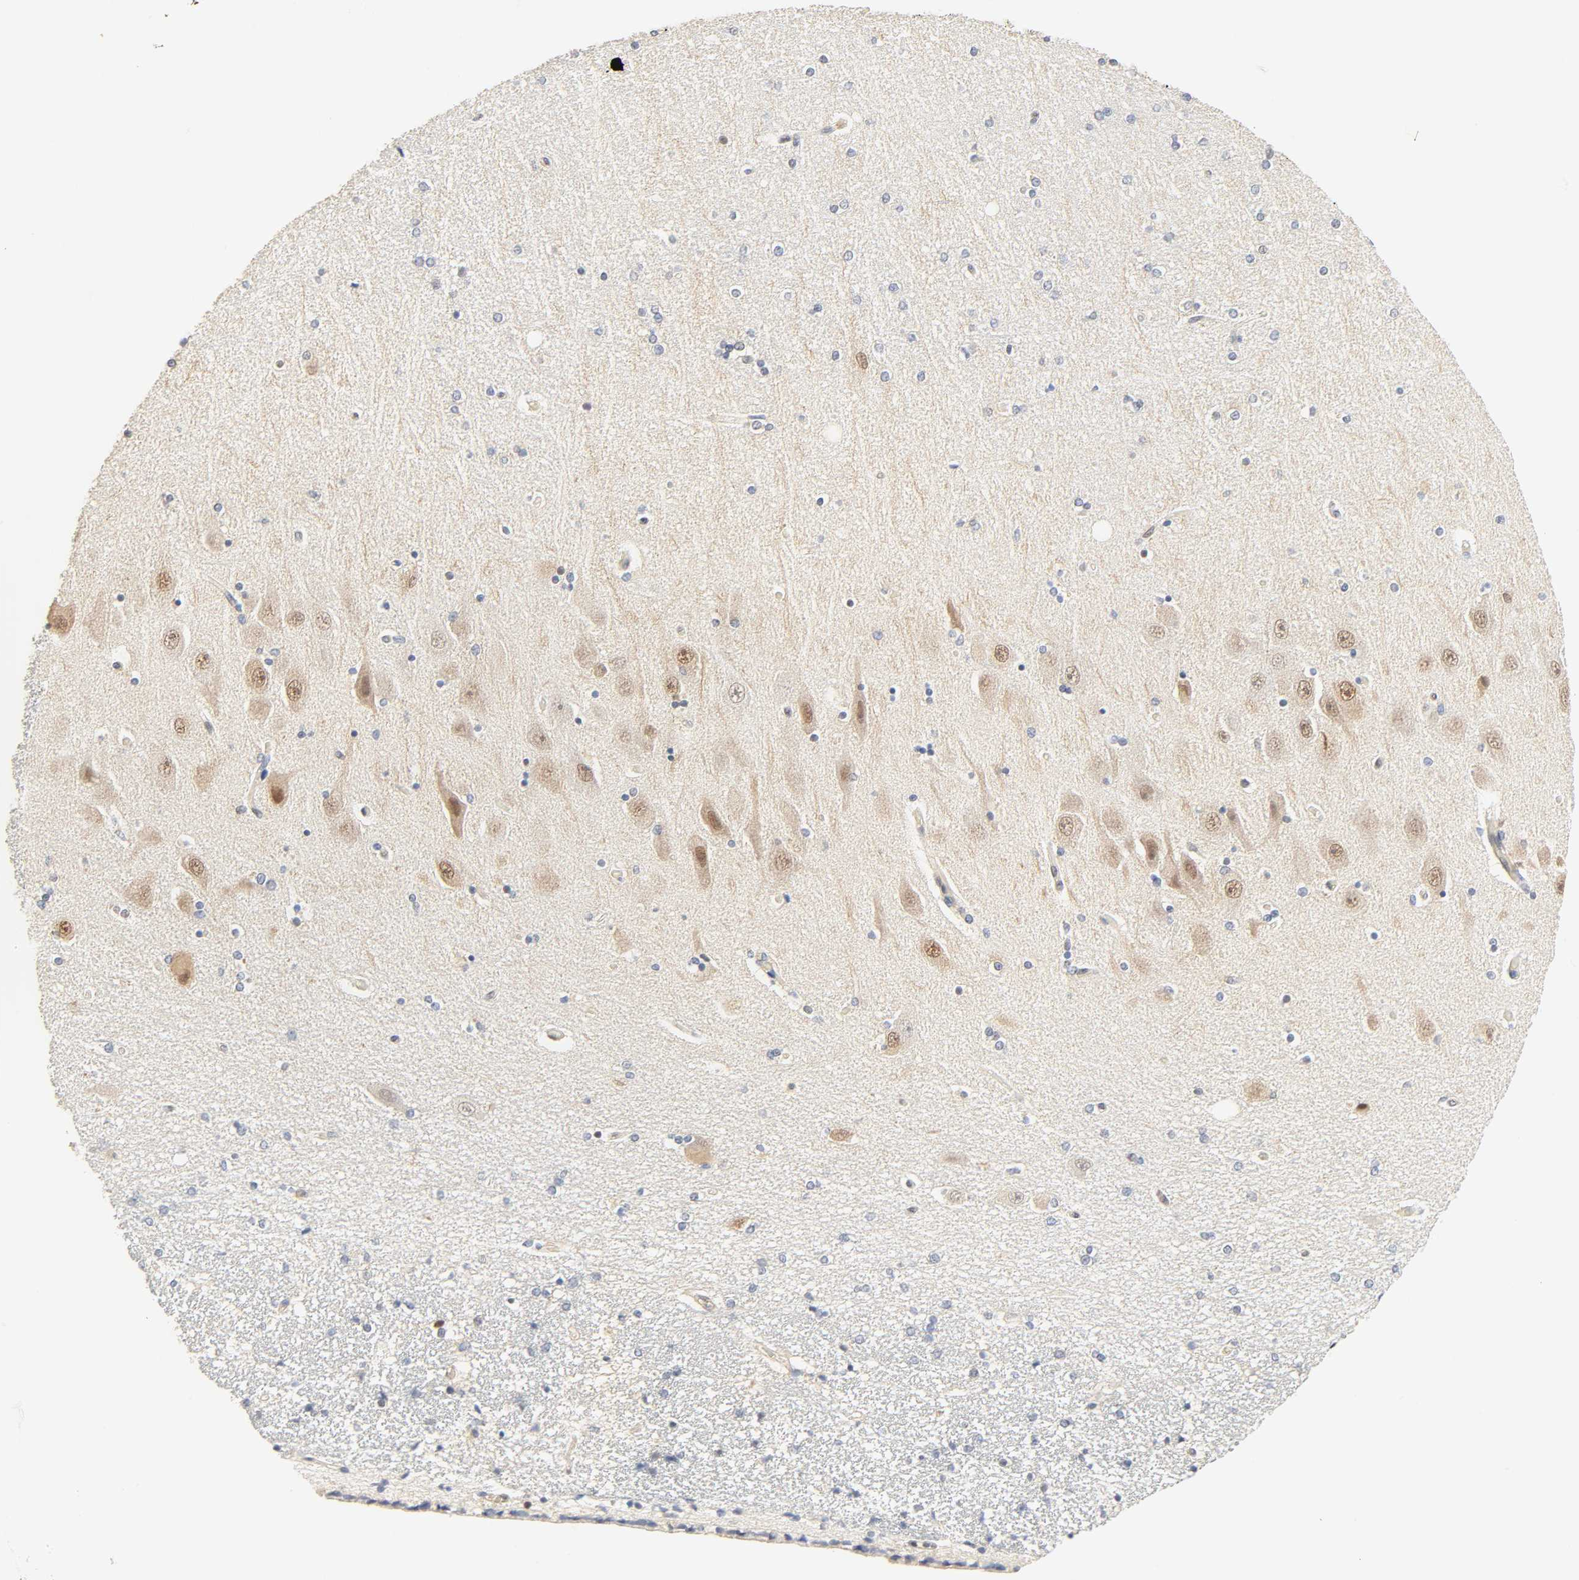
{"staining": {"intensity": "negative", "quantity": "none", "location": "none"}, "tissue": "hippocampus", "cell_type": "Glial cells", "image_type": "normal", "snomed": [{"axis": "morphology", "description": "Normal tissue, NOS"}, {"axis": "topography", "description": "Hippocampus"}], "caption": "An immunohistochemistry image of benign hippocampus is shown. There is no staining in glial cells of hippocampus.", "gene": "BORCS8", "patient": {"sex": "female", "age": 54}}